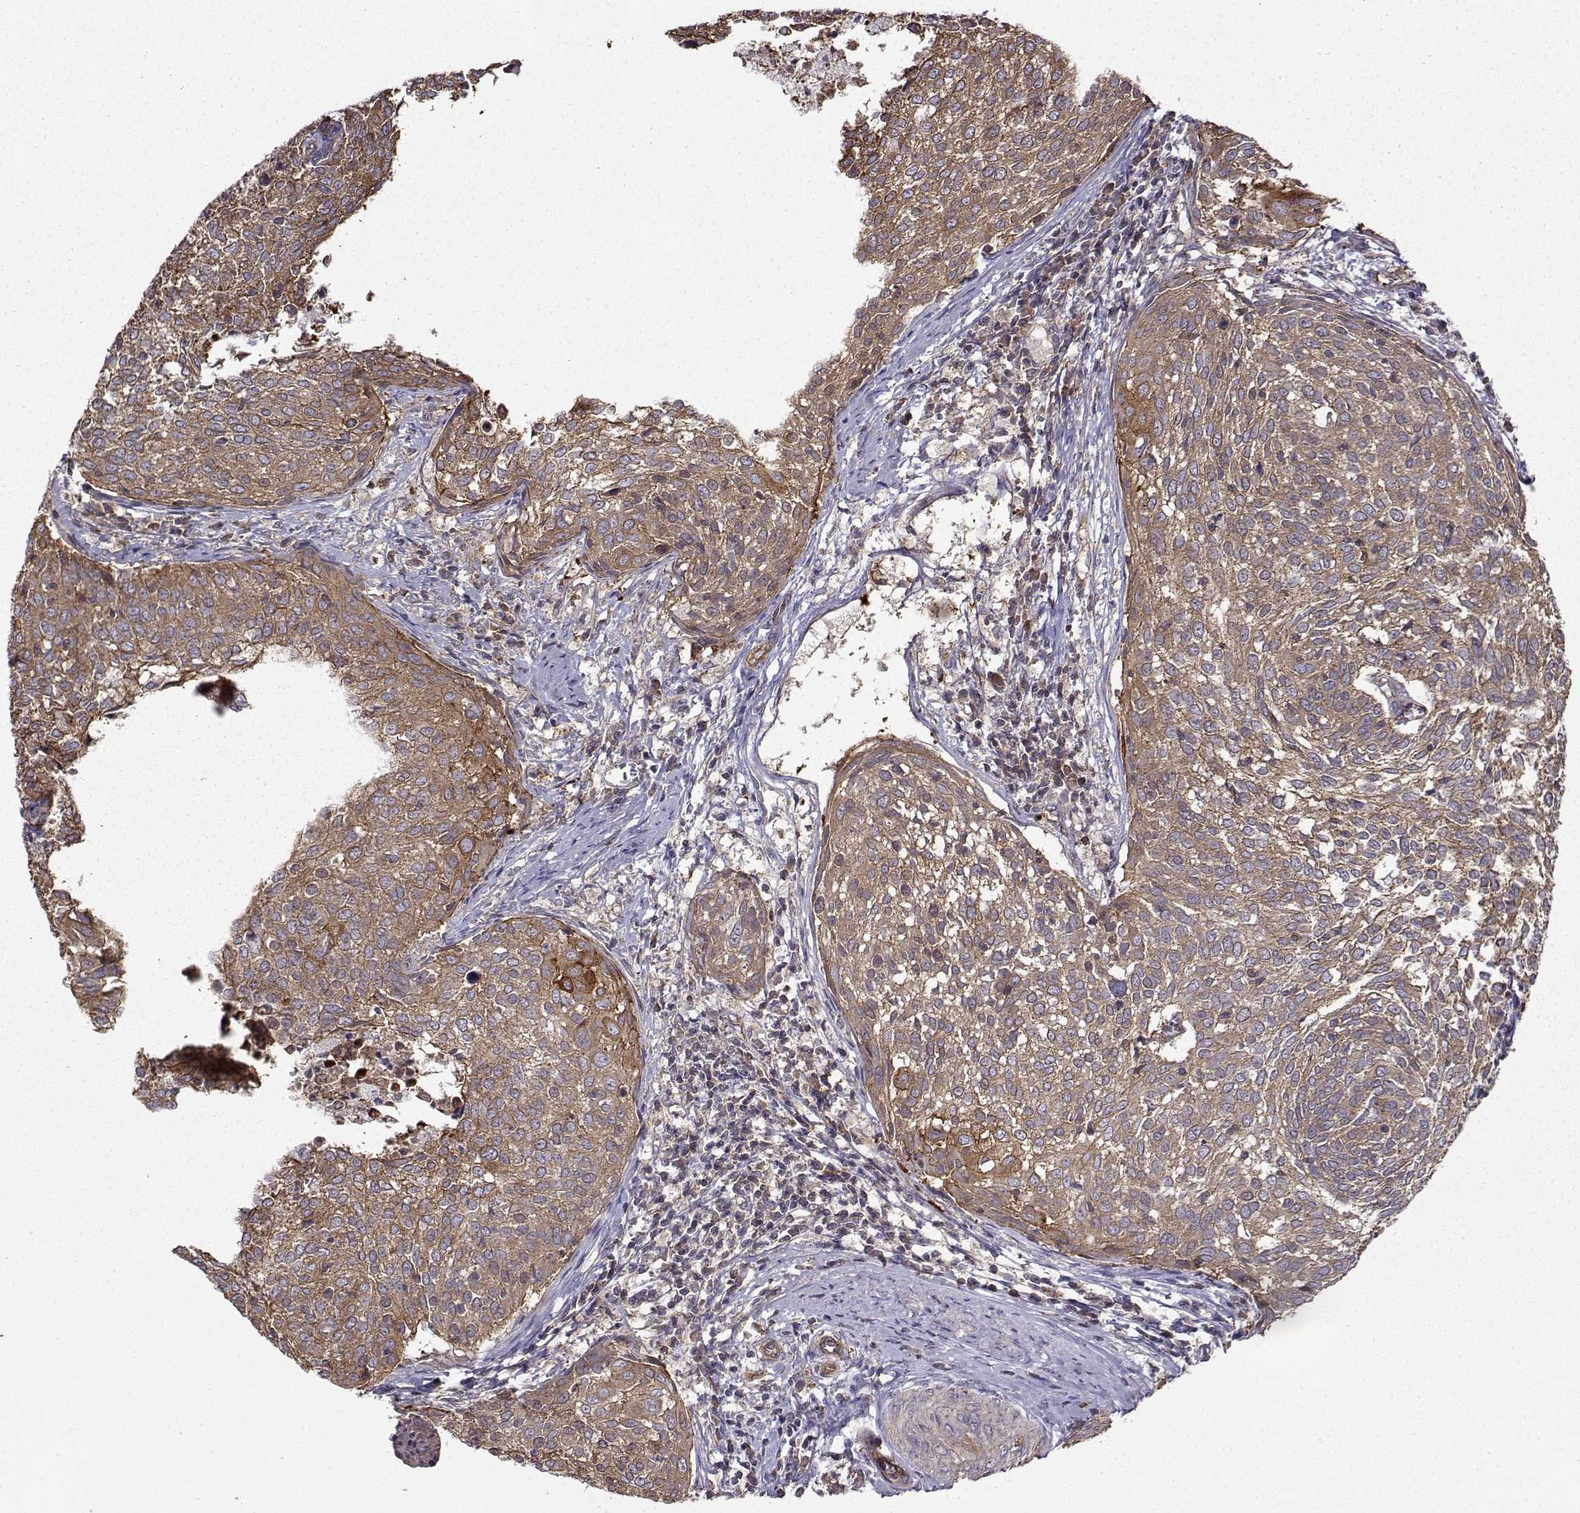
{"staining": {"intensity": "moderate", "quantity": ">75%", "location": "cytoplasmic/membranous"}, "tissue": "cervical cancer", "cell_type": "Tumor cells", "image_type": "cancer", "snomed": [{"axis": "morphology", "description": "Squamous cell carcinoma, NOS"}, {"axis": "topography", "description": "Cervix"}], "caption": "DAB (3,3'-diaminobenzidine) immunohistochemical staining of human squamous cell carcinoma (cervical) reveals moderate cytoplasmic/membranous protein positivity in about >75% of tumor cells. (Stains: DAB (3,3'-diaminobenzidine) in brown, nuclei in blue, Microscopy: brightfield microscopy at high magnification).", "gene": "ITGB8", "patient": {"sex": "female", "age": 39}}